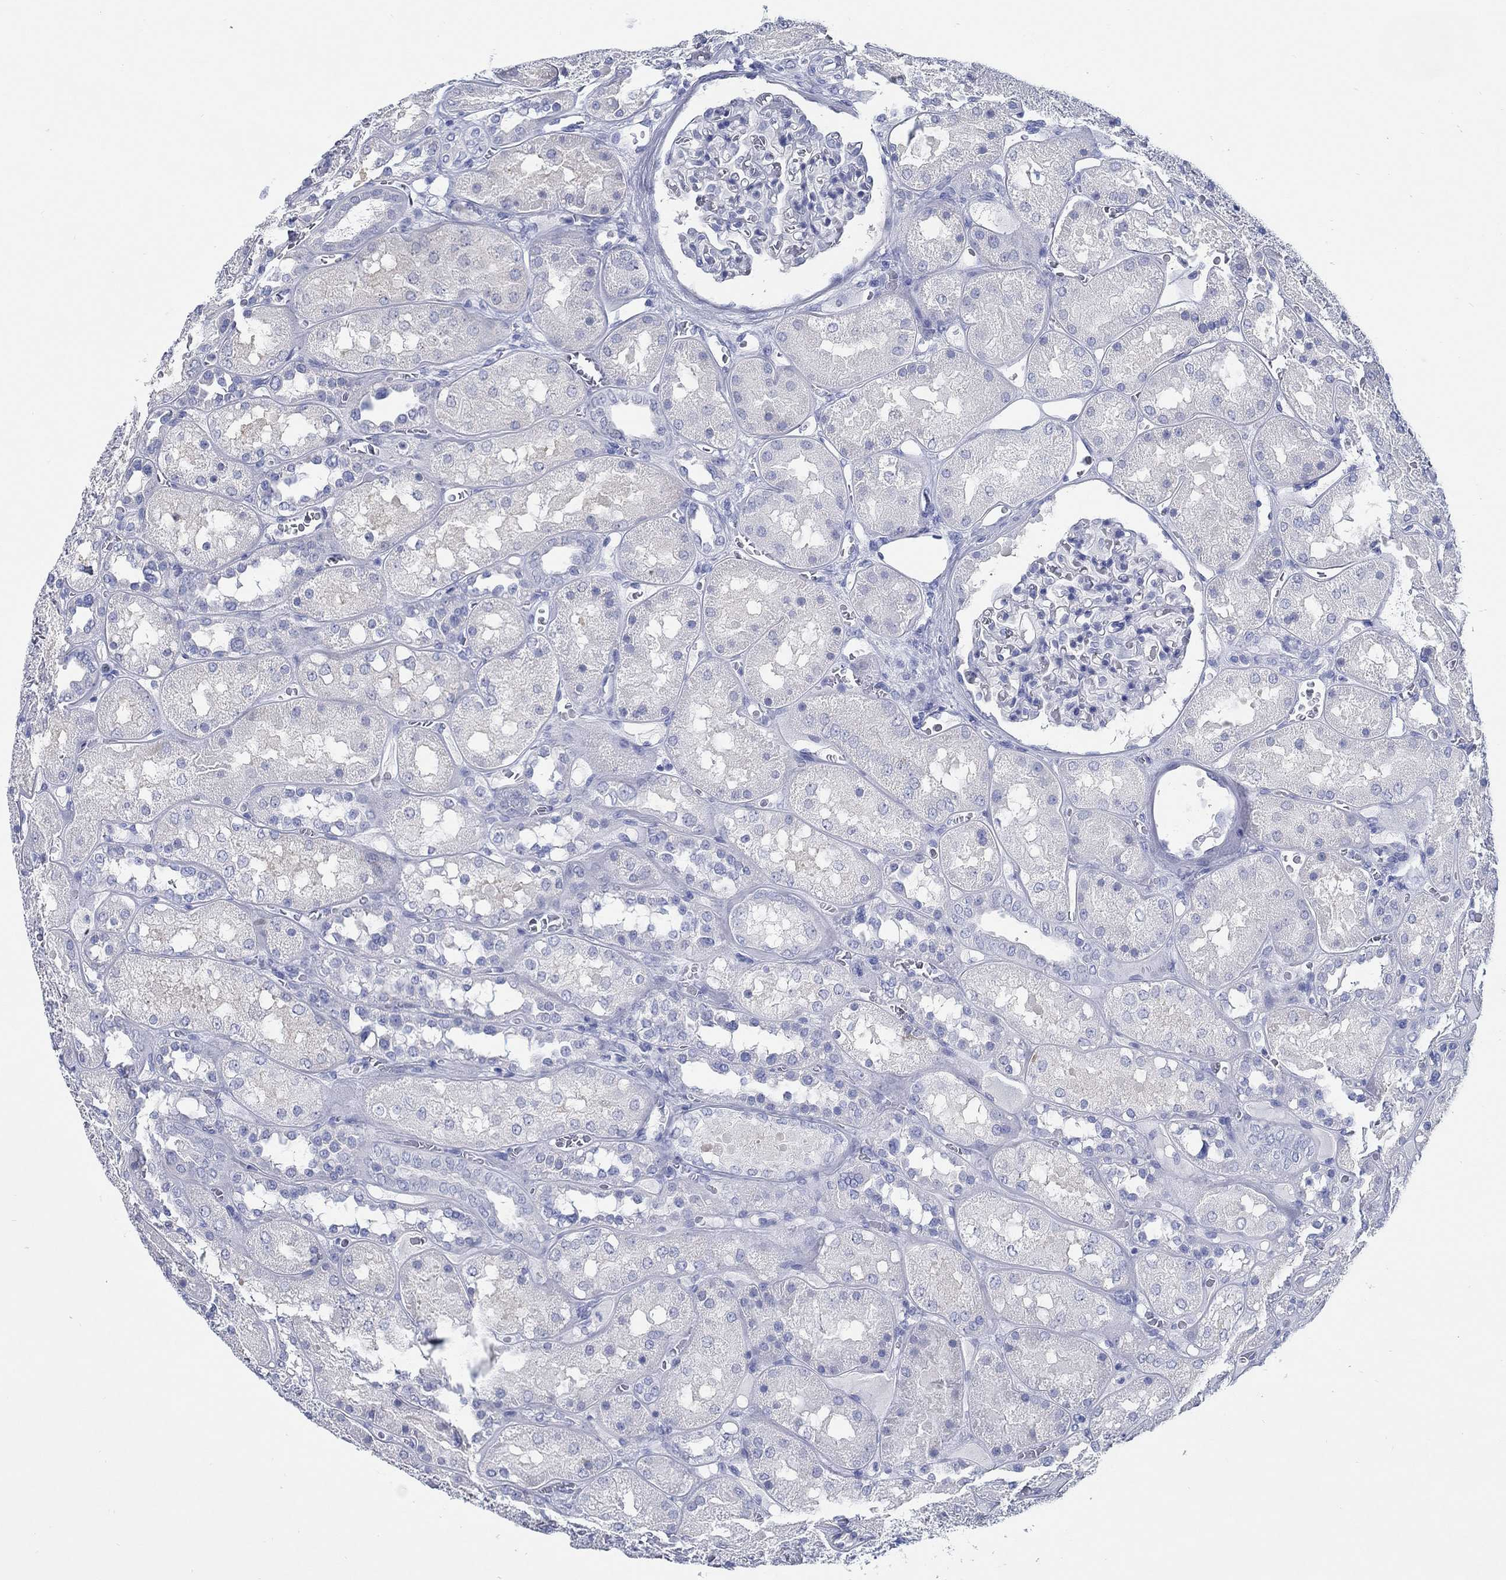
{"staining": {"intensity": "negative", "quantity": "none", "location": "none"}, "tissue": "kidney", "cell_type": "Cells in glomeruli", "image_type": "normal", "snomed": [{"axis": "morphology", "description": "Normal tissue, NOS"}, {"axis": "topography", "description": "Kidney"}], "caption": "Immunohistochemical staining of unremarkable kidney displays no significant positivity in cells in glomeruli. (DAB (3,3'-diaminobenzidine) immunohistochemistry with hematoxylin counter stain).", "gene": "TOMM20L", "patient": {"sex": "male", "age": 73}}